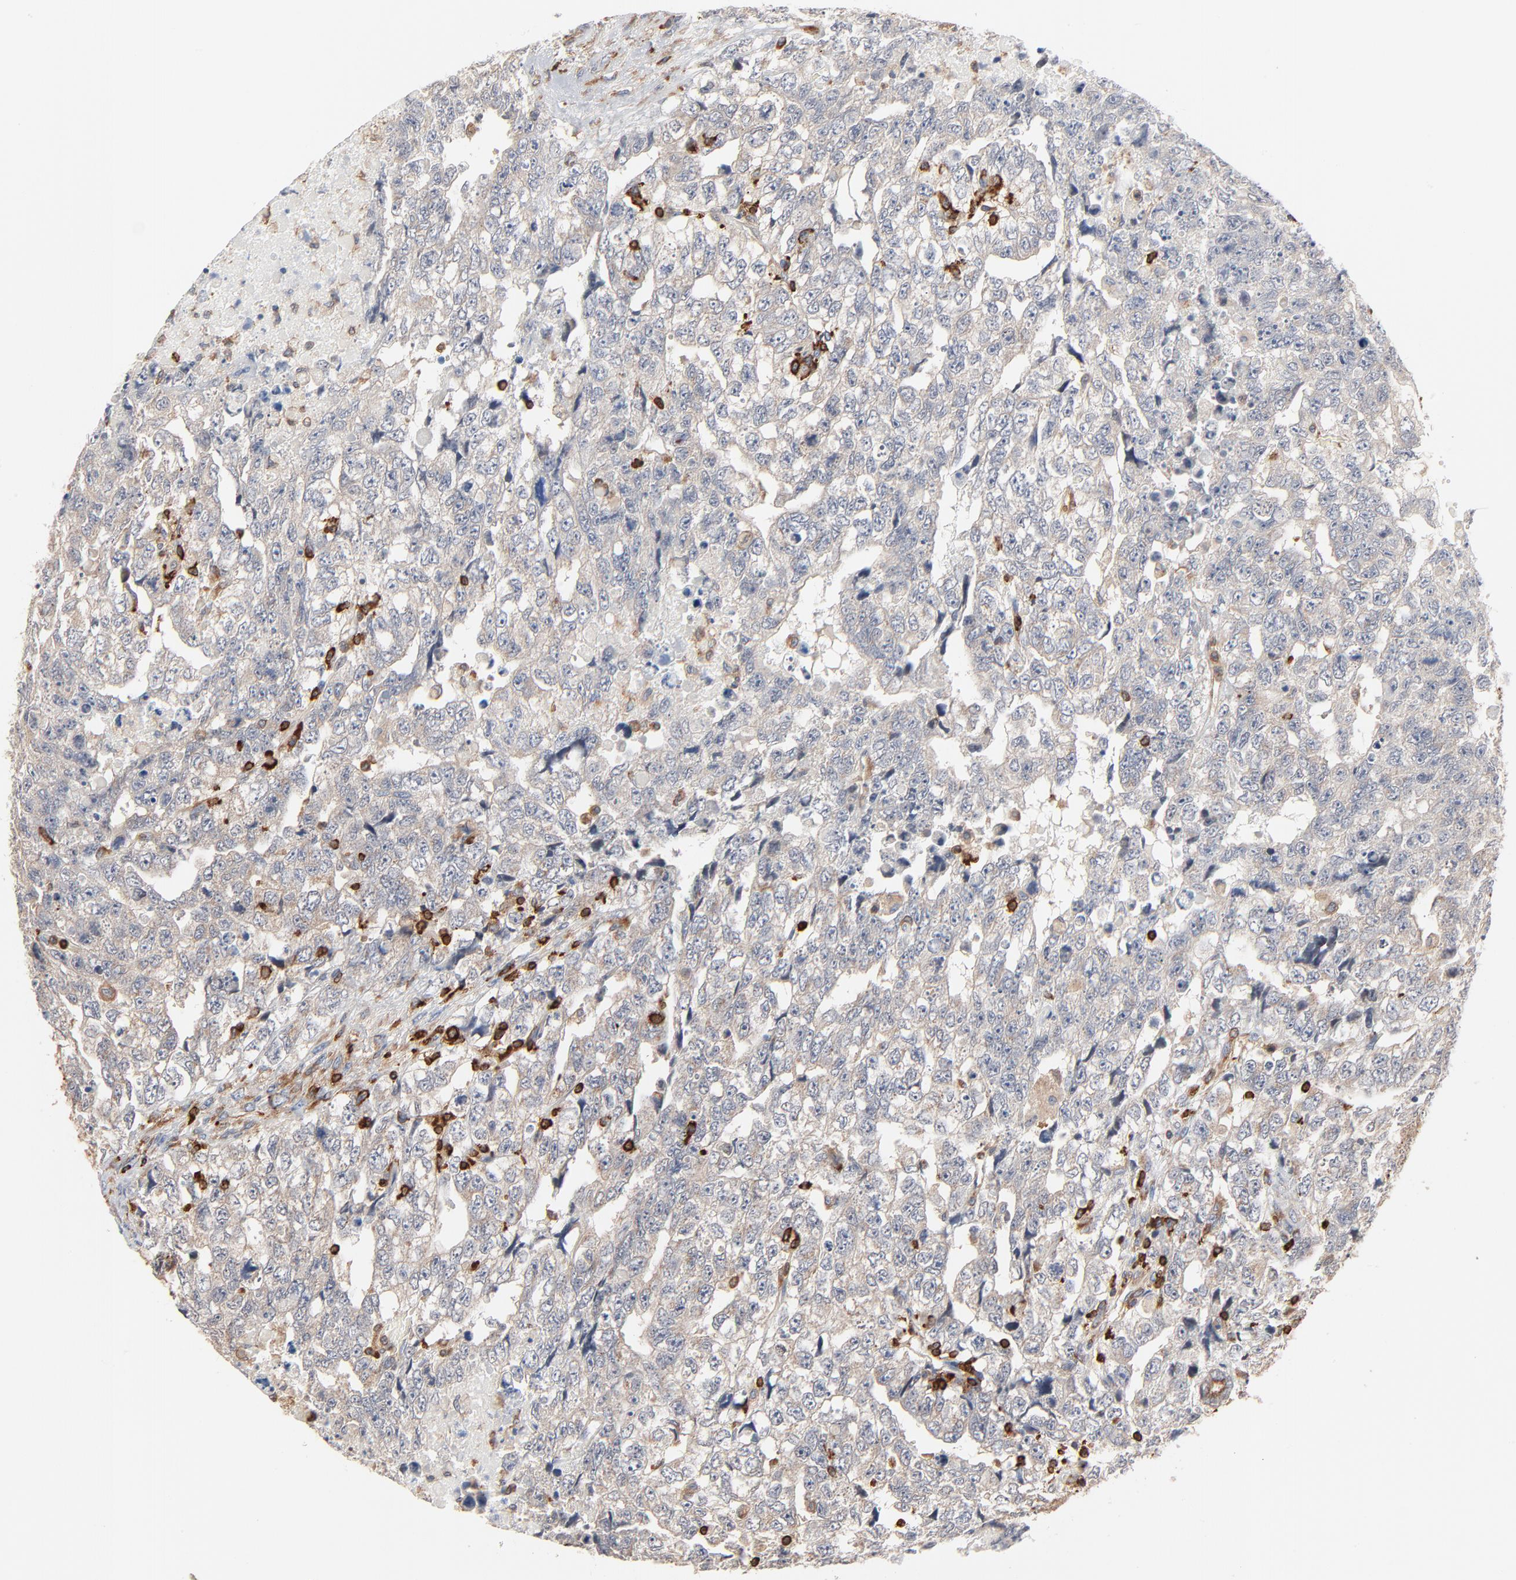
{"staining": {"intensity": "weak", "quantity": "25%-75%", "location": "cytoplasmic/membranous"}, "tissue": "testis cancer", "cell_type": "Tumor cells", "image_type": "cancer", "snomed": [{"axis": "morphology", "description": "Carcinoma, Embryonal, NOS"}, {"axis": "topography", "description": "Testis"}], "caption": "Testis embryonal carcinoma was stained to show a protein in brown. There is low levels of weak cytoplasmic/membranous staining in about 25%-75% of tumor cells.", "gene": "SH3KBP1", "patient": {"sex": "male", "age": 36}}